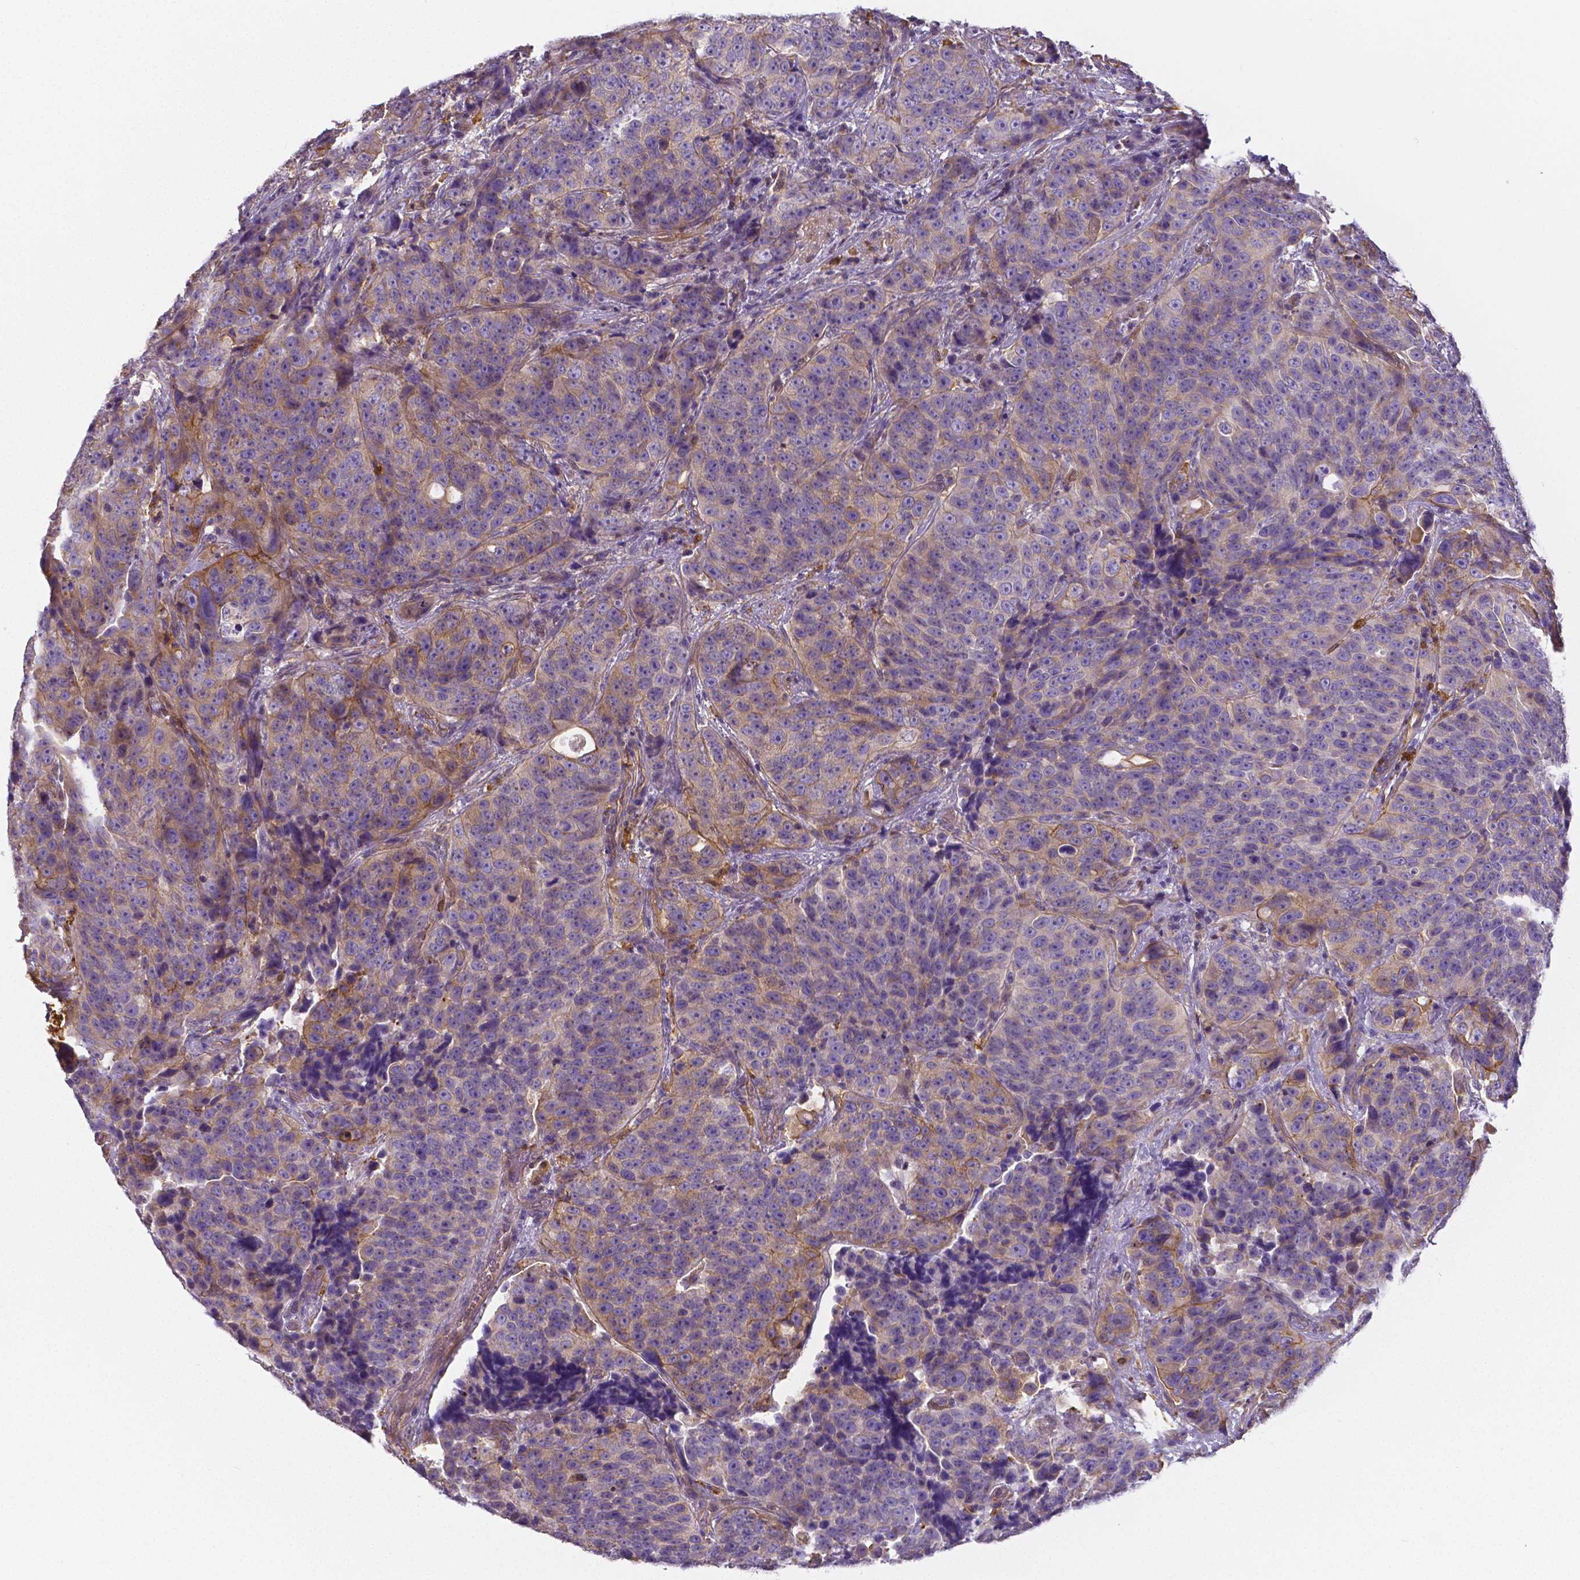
{"staining": {"intensity": "moderate", "quantity": "<25%", "location": "cytoplasmic/membranous"}, "tissue": "urothelial cancer", "cell_type": "Tumor cells", "image_type": "cancer", "snomed": [{"axis": "morphology", "description": "Urothelial carcinoma, NOS"}, {"axis": "topography", "description": "Urinary bladder"}], "caption": "Moderate cytoplasmic/membranous expression for a protein is seen in approximately <25% of tumor cells of urothelial cancer using IHC.", "gene": "CRMP1", "patient": {"sex": "male", "age": 52}}